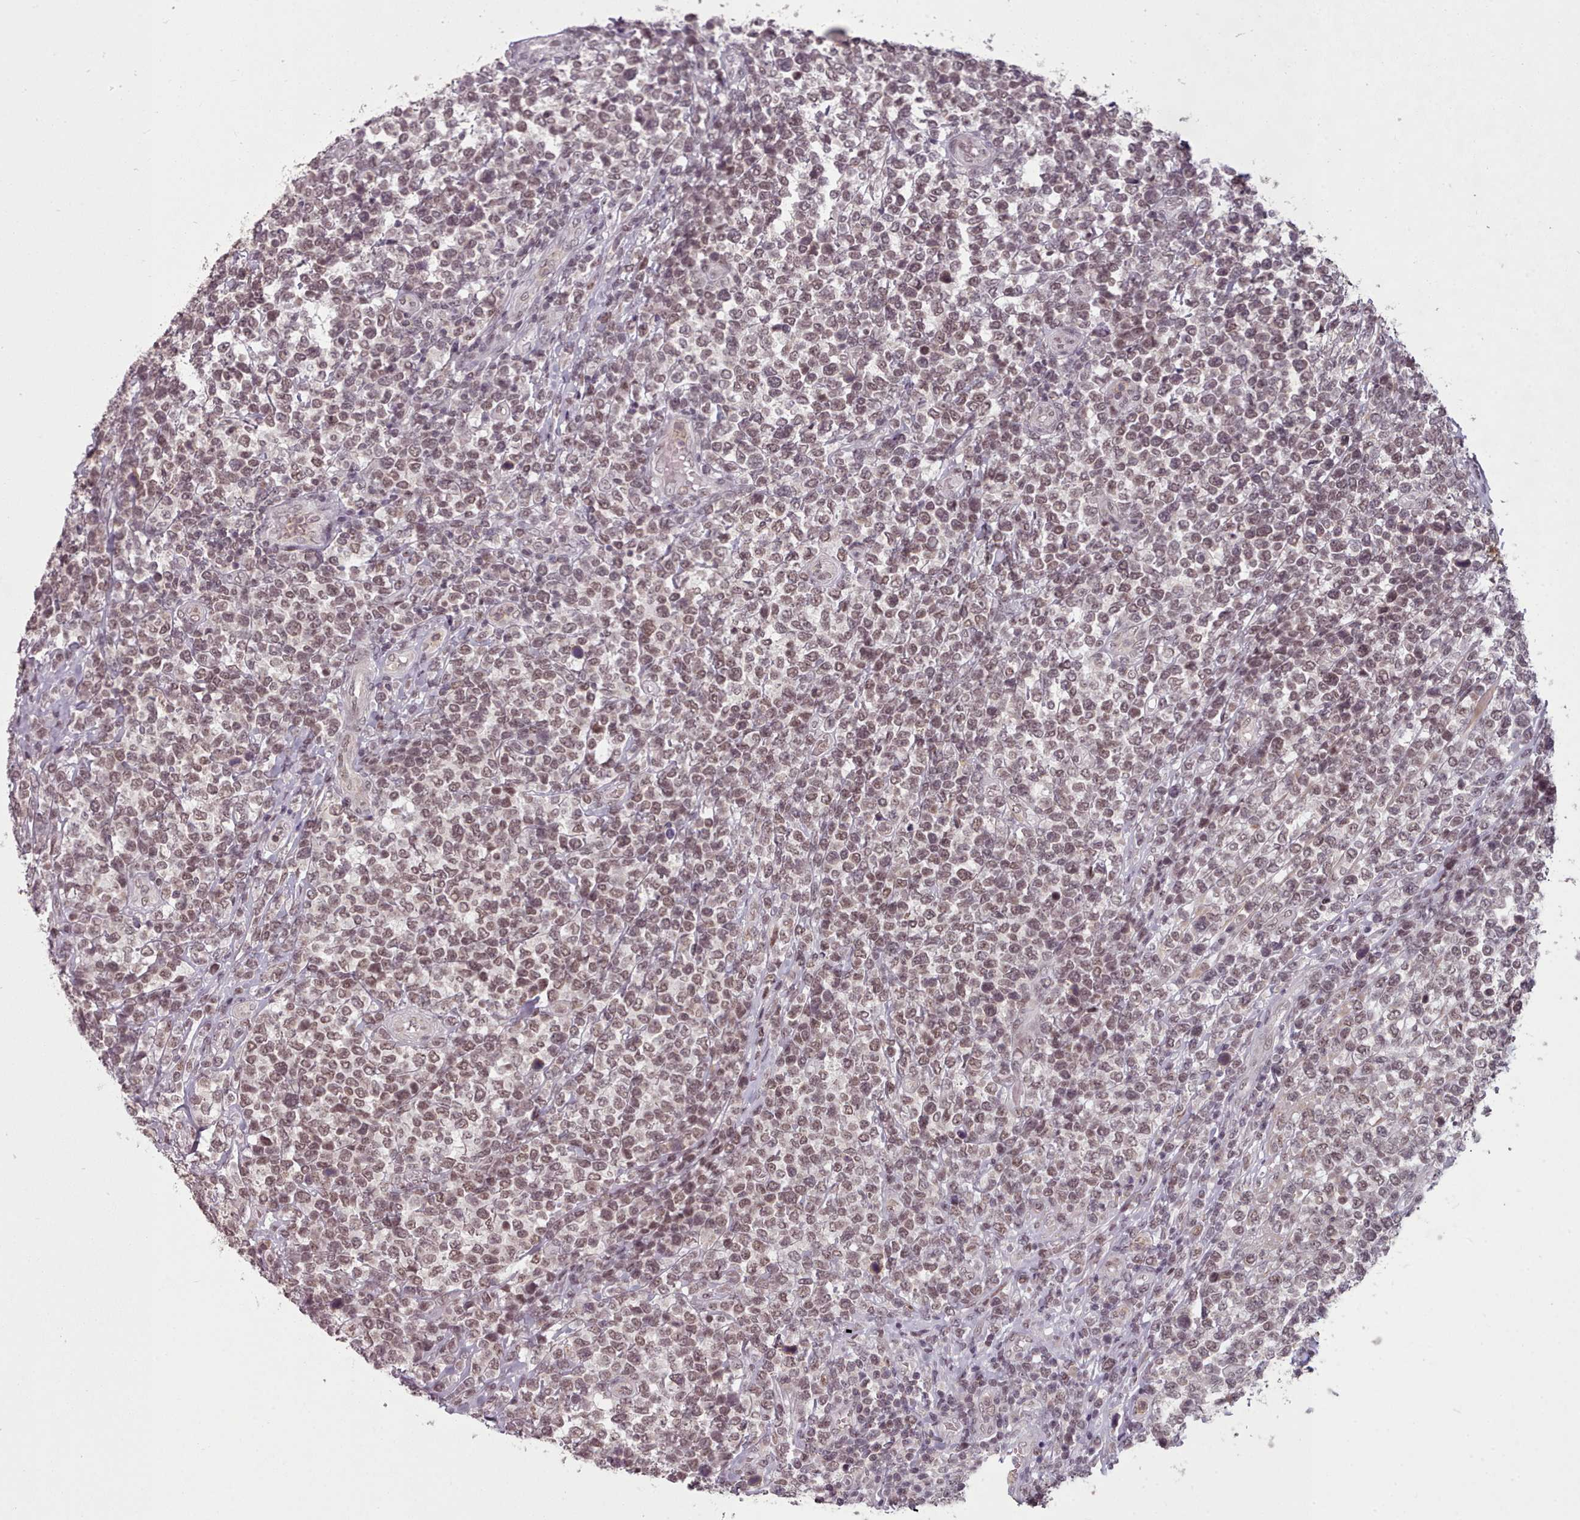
{"staining": {"intensity": "moderate", "quantity": ">75%", "location": "nuclear"}, "tissue": "lymphoma", "cell_type": "Tumor cells", "image_type": "cancer", "snomed": [{"axis": "morphology", "description": "Malignant lymphoma, non-Hodgkin's type, High grade"}, {"axis": "topography", "description": "Soft tissue"}], "caption": "About >75% of tumor cells in lymphoma demonstrate moderate nuclear protein expression as visualized by brown immunohistochemical staining.", "gene": "SRSF9", "patient": {"sex": "female", "age": 56}}